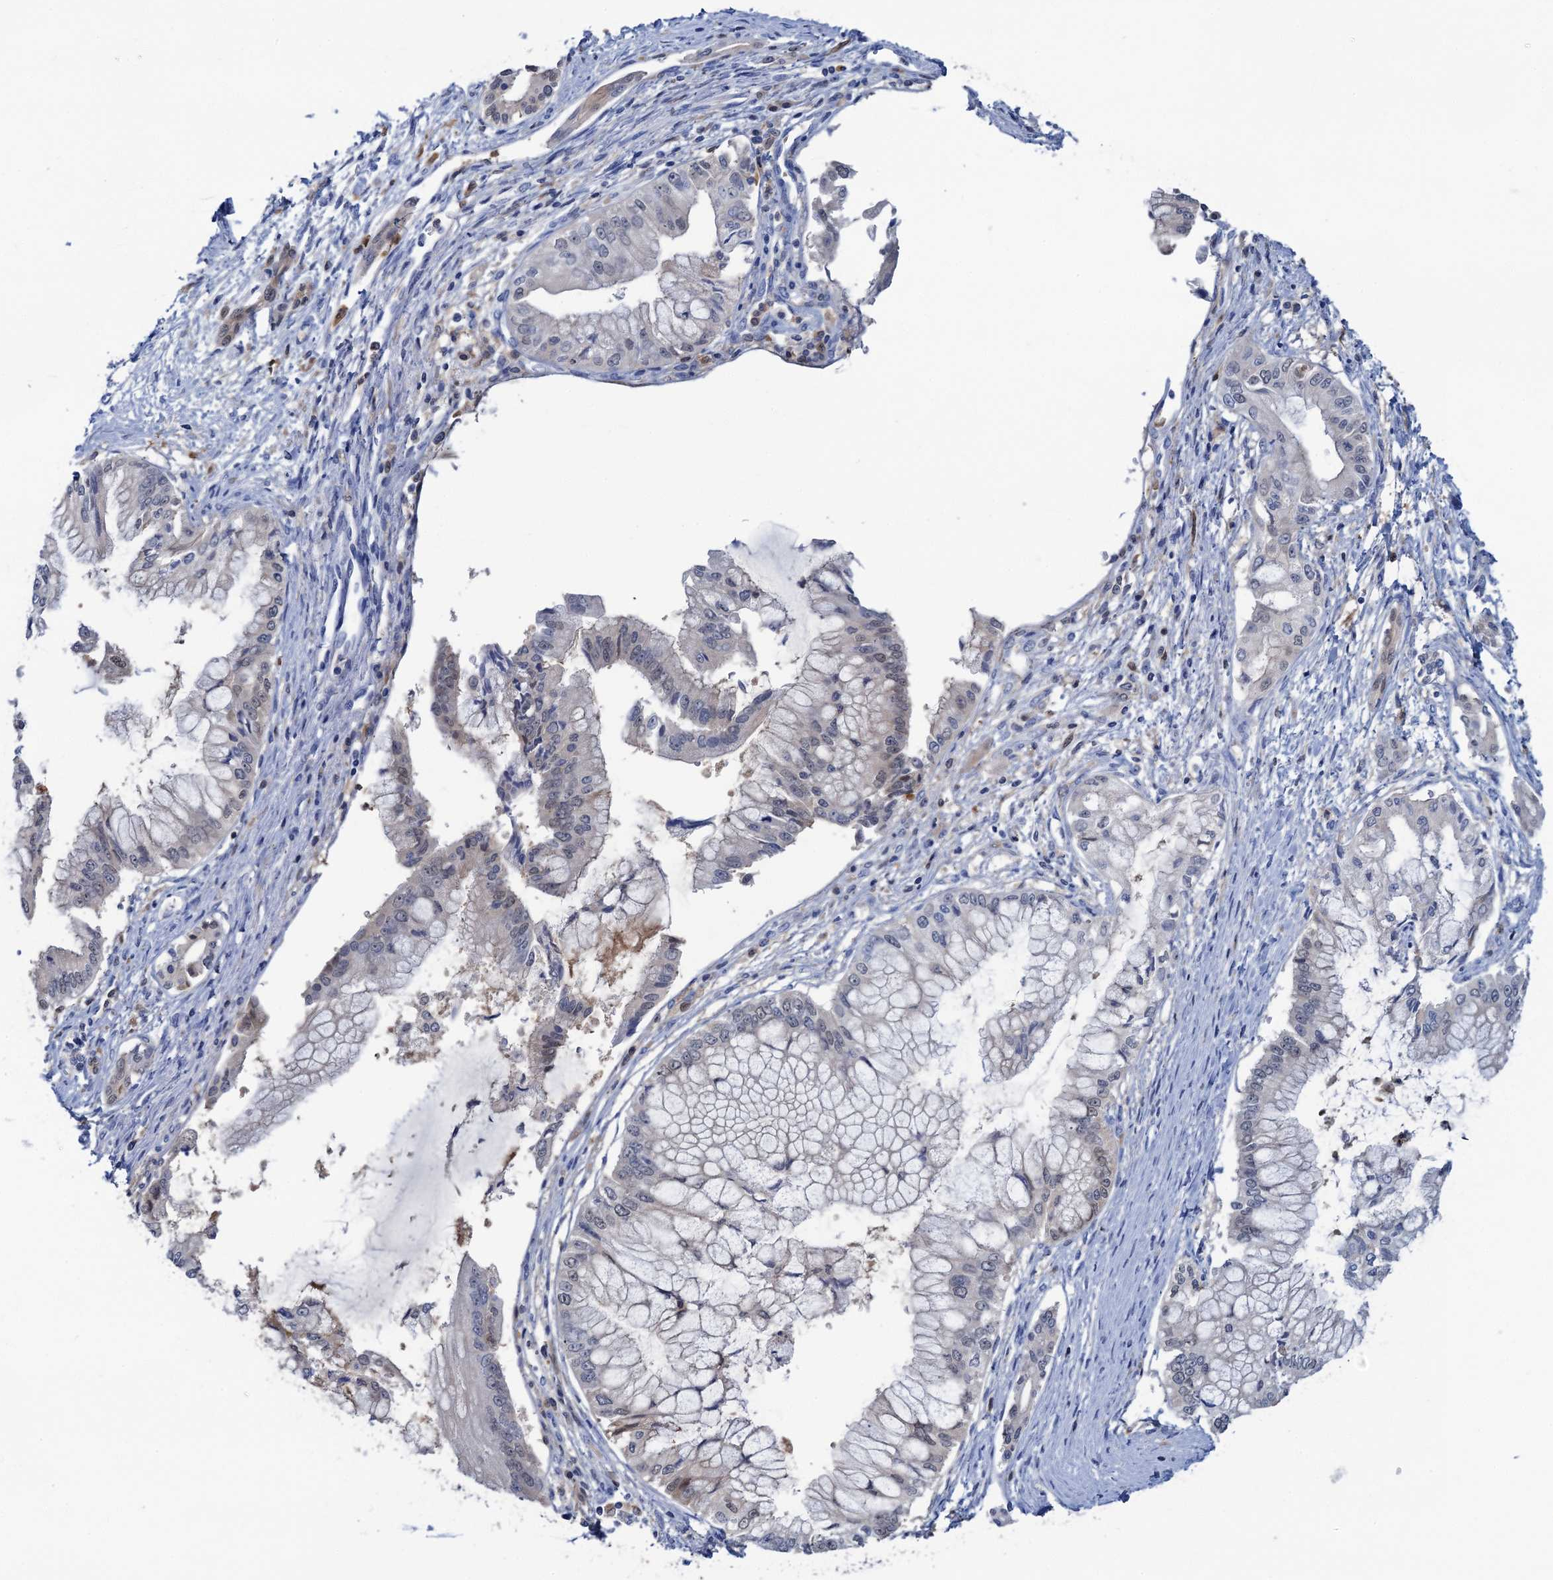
{"staining": {"intensity": "negative", "quantity": "none", "location": "none"}, "tissue": "pancreatic cancer", "cell_type": "Tumor cells", "image_type": "cancer", "snomed": [{"axis": "morphology", "description": "Adenocarcinoma, NOS"}, {"axis": "topography", "description": "Pancreas"}], "caption": "High power microscopy image of an immunohistochemistry micrograph of pancreatic adenocarcinoma, revealing no significant expression in tumor cells.", "gene": "FAH", "patient": {"sex": "male", "age": 46}}